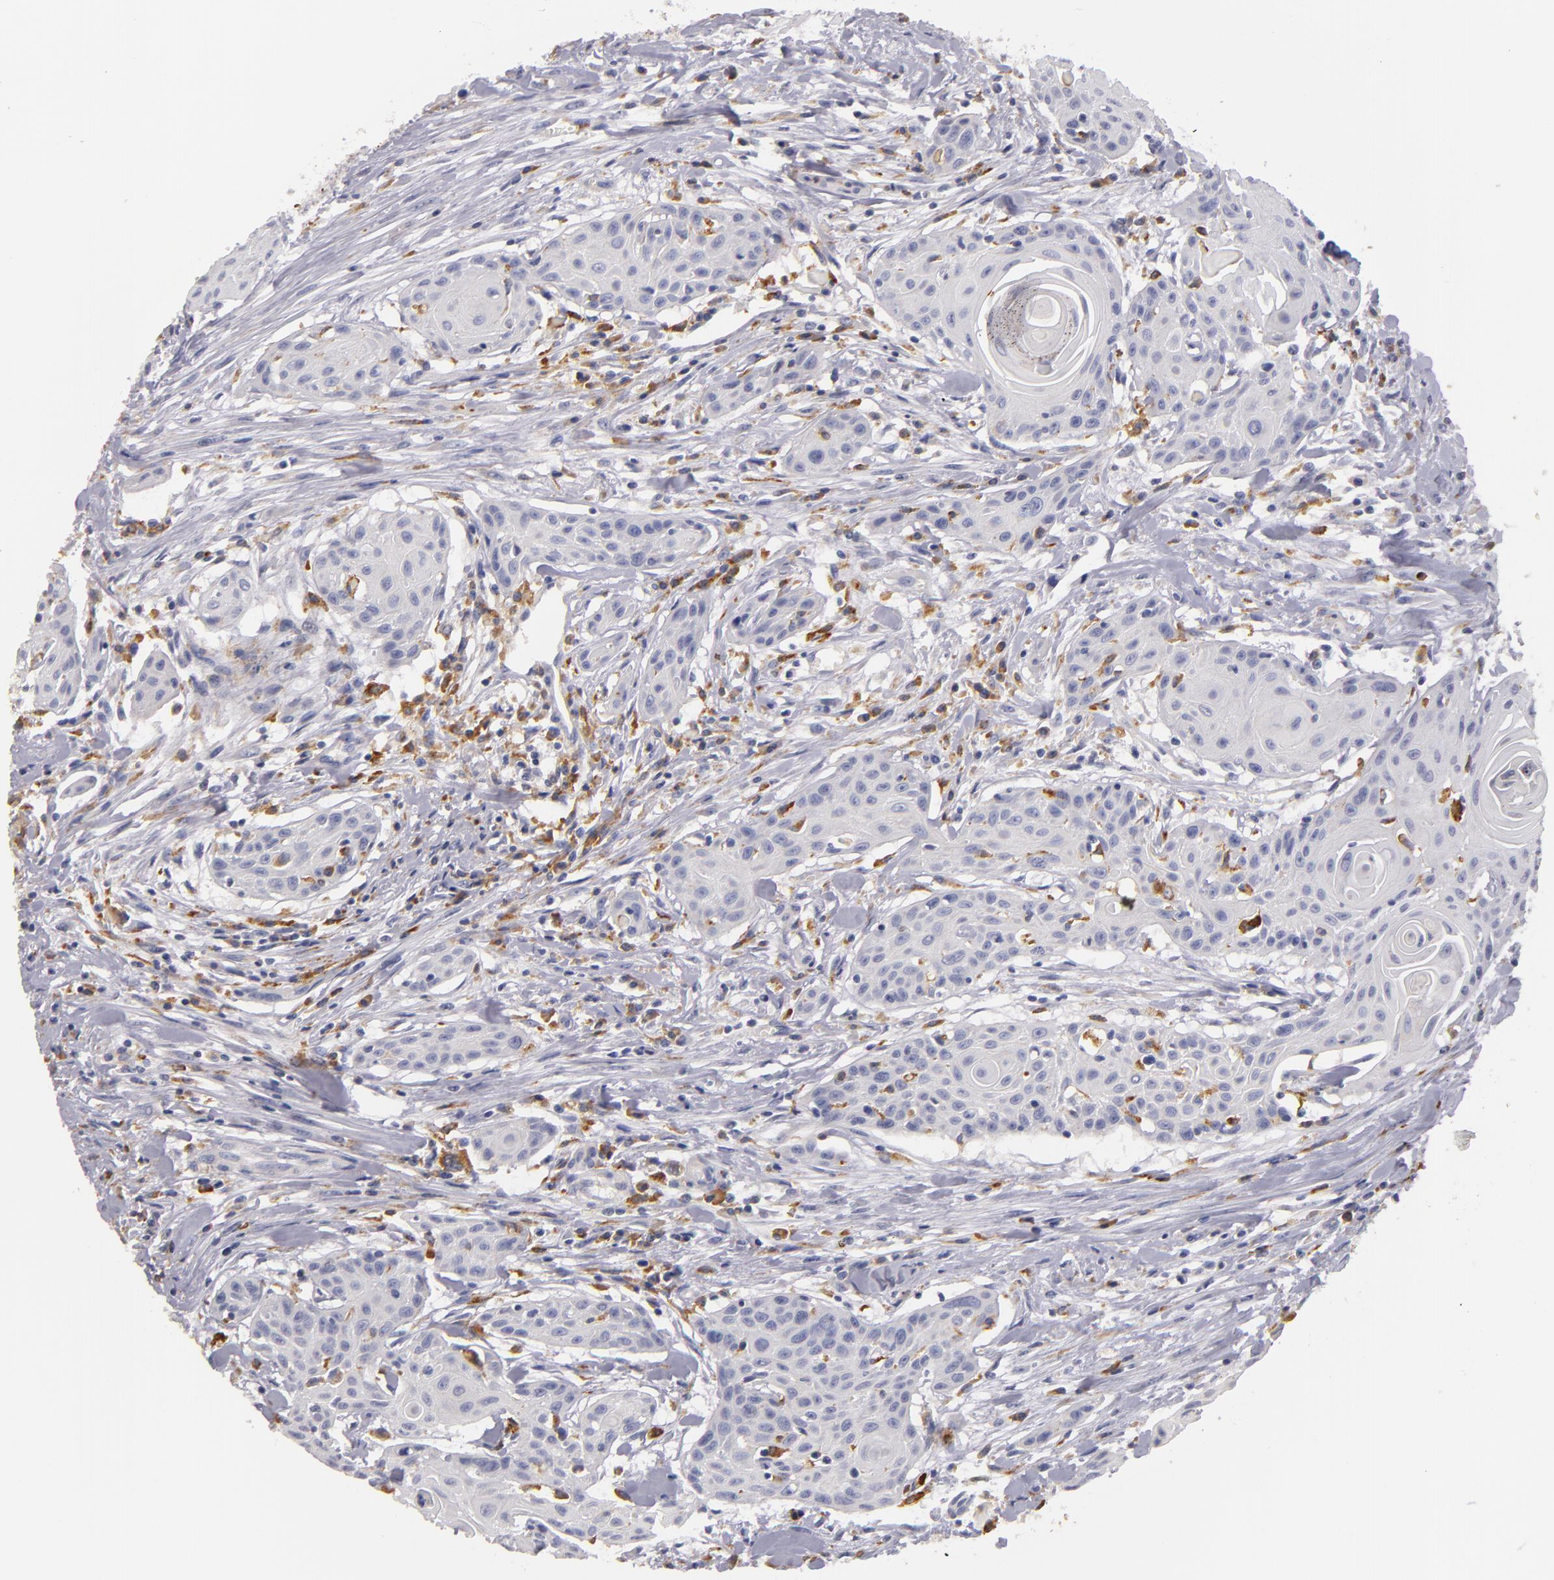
{"staining": {"intensity": "negative", "quantity": "none", "location": "none"}, "tissue": "head and neck cancer", "cell_type": "Tumor cells", "image_type": "cancer", "snomed": [{"axis": "morphology", "description": "Squamous cell carcinoma, NOS"}, {"axis": "morphology", "description": "Squamous cell carcinoma, metastatic, NOS"}, {"axis": "topography", "description": "Lymph node"}, {"axis": "topography", "description": "Salivary gland"}, {"axis": "topography", "description": "Head-Neck"}], "caption": "Immunohistochemistry image of neoplastic tissue: head and neck cancer stained with DAB (3,3'-diaminobenzidine) shows no significant protein expression in tumor cells.", "gene": "TLR8", "patient": {"sex": "female", "age": 74}}